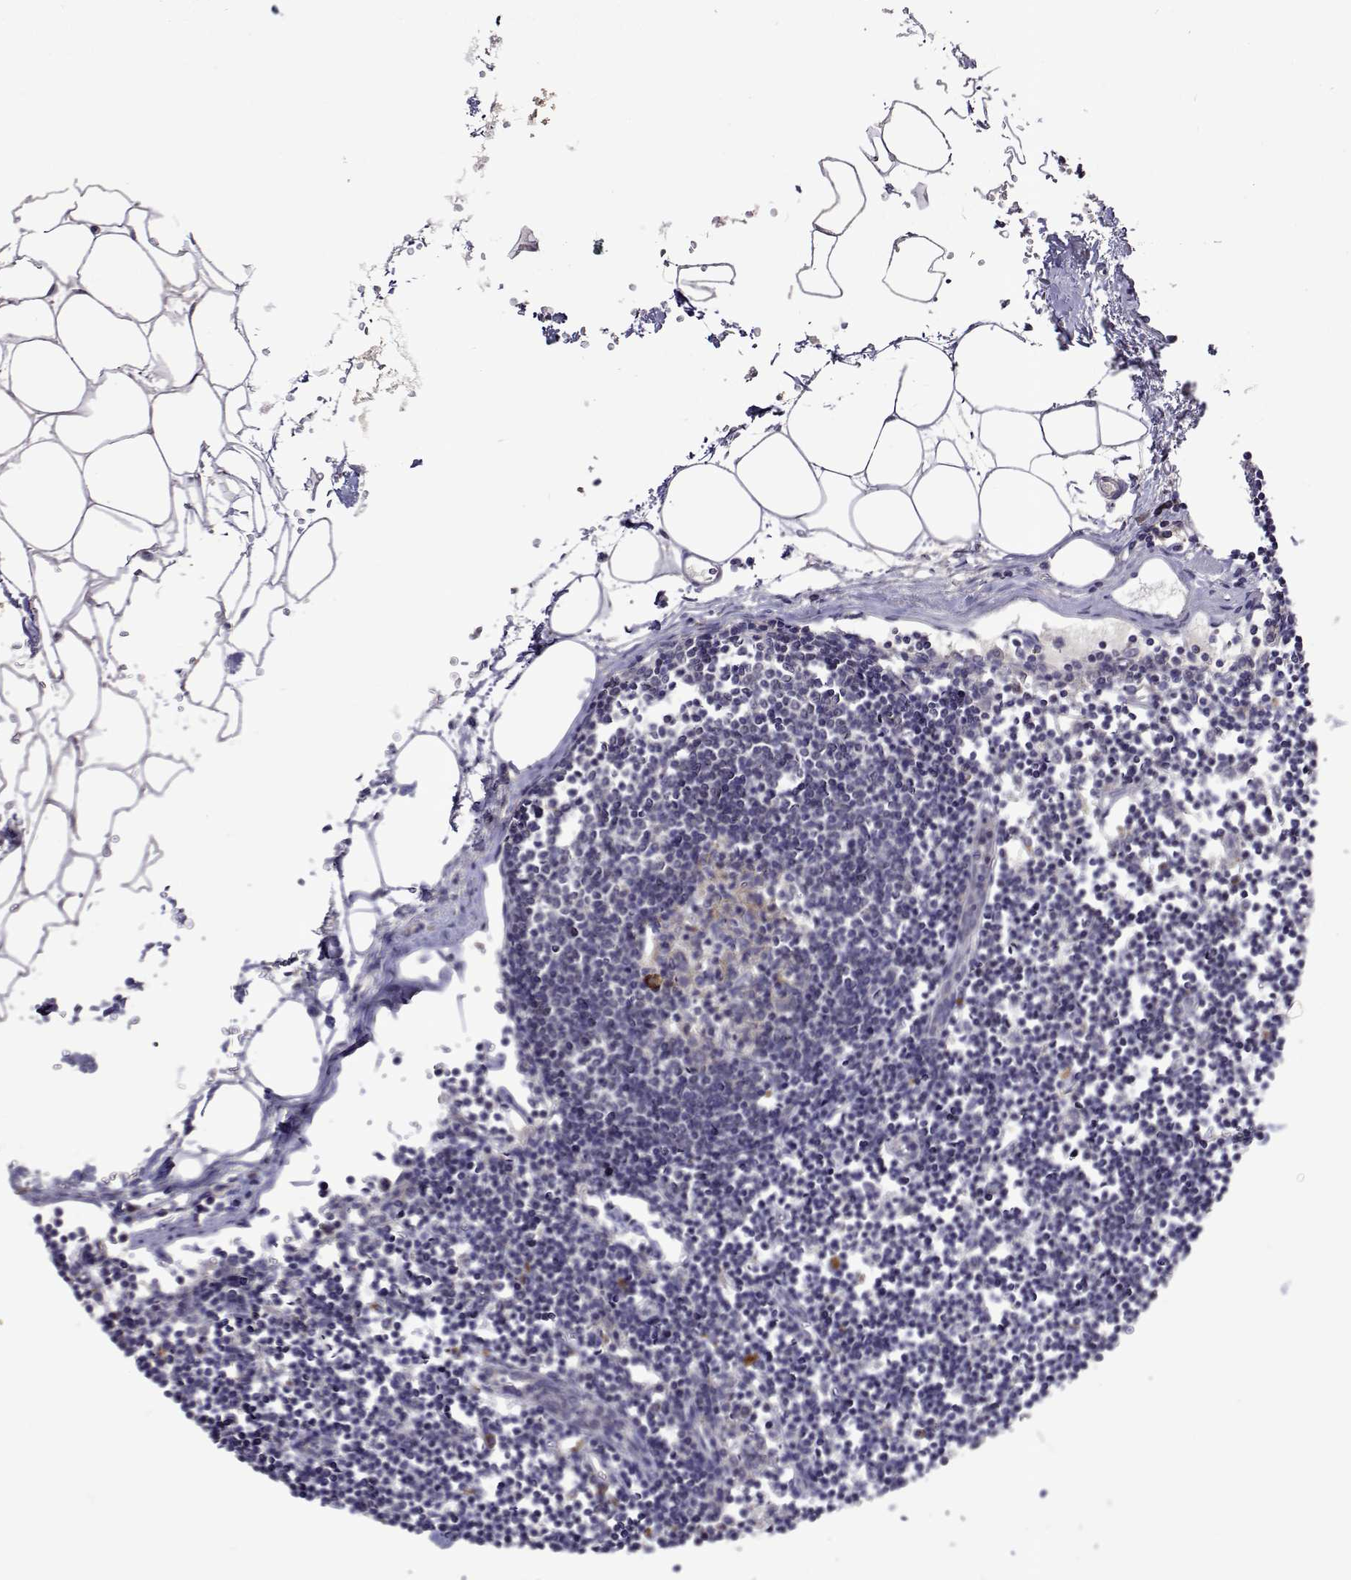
{"staining": {"intensity": "moderate", "quantity": "<25%", "location": "cytoplasmic/membranous"}, "tissue": "lymph node", "cell_type": "Germinal center cells", "image_type": "normal", "snomed": [{"axis": "morphology", "description": "Normal tissue, NOS"}, {"axis": "topography", "description": "Lymph node"}], "caption": "A low amount of moderate cytoplasmic/membranous staining is present in about <25% of germinal center cells in benign lymph node.", "gene": "TARBP2", "patient": {"sex": "female", "age": 65}}